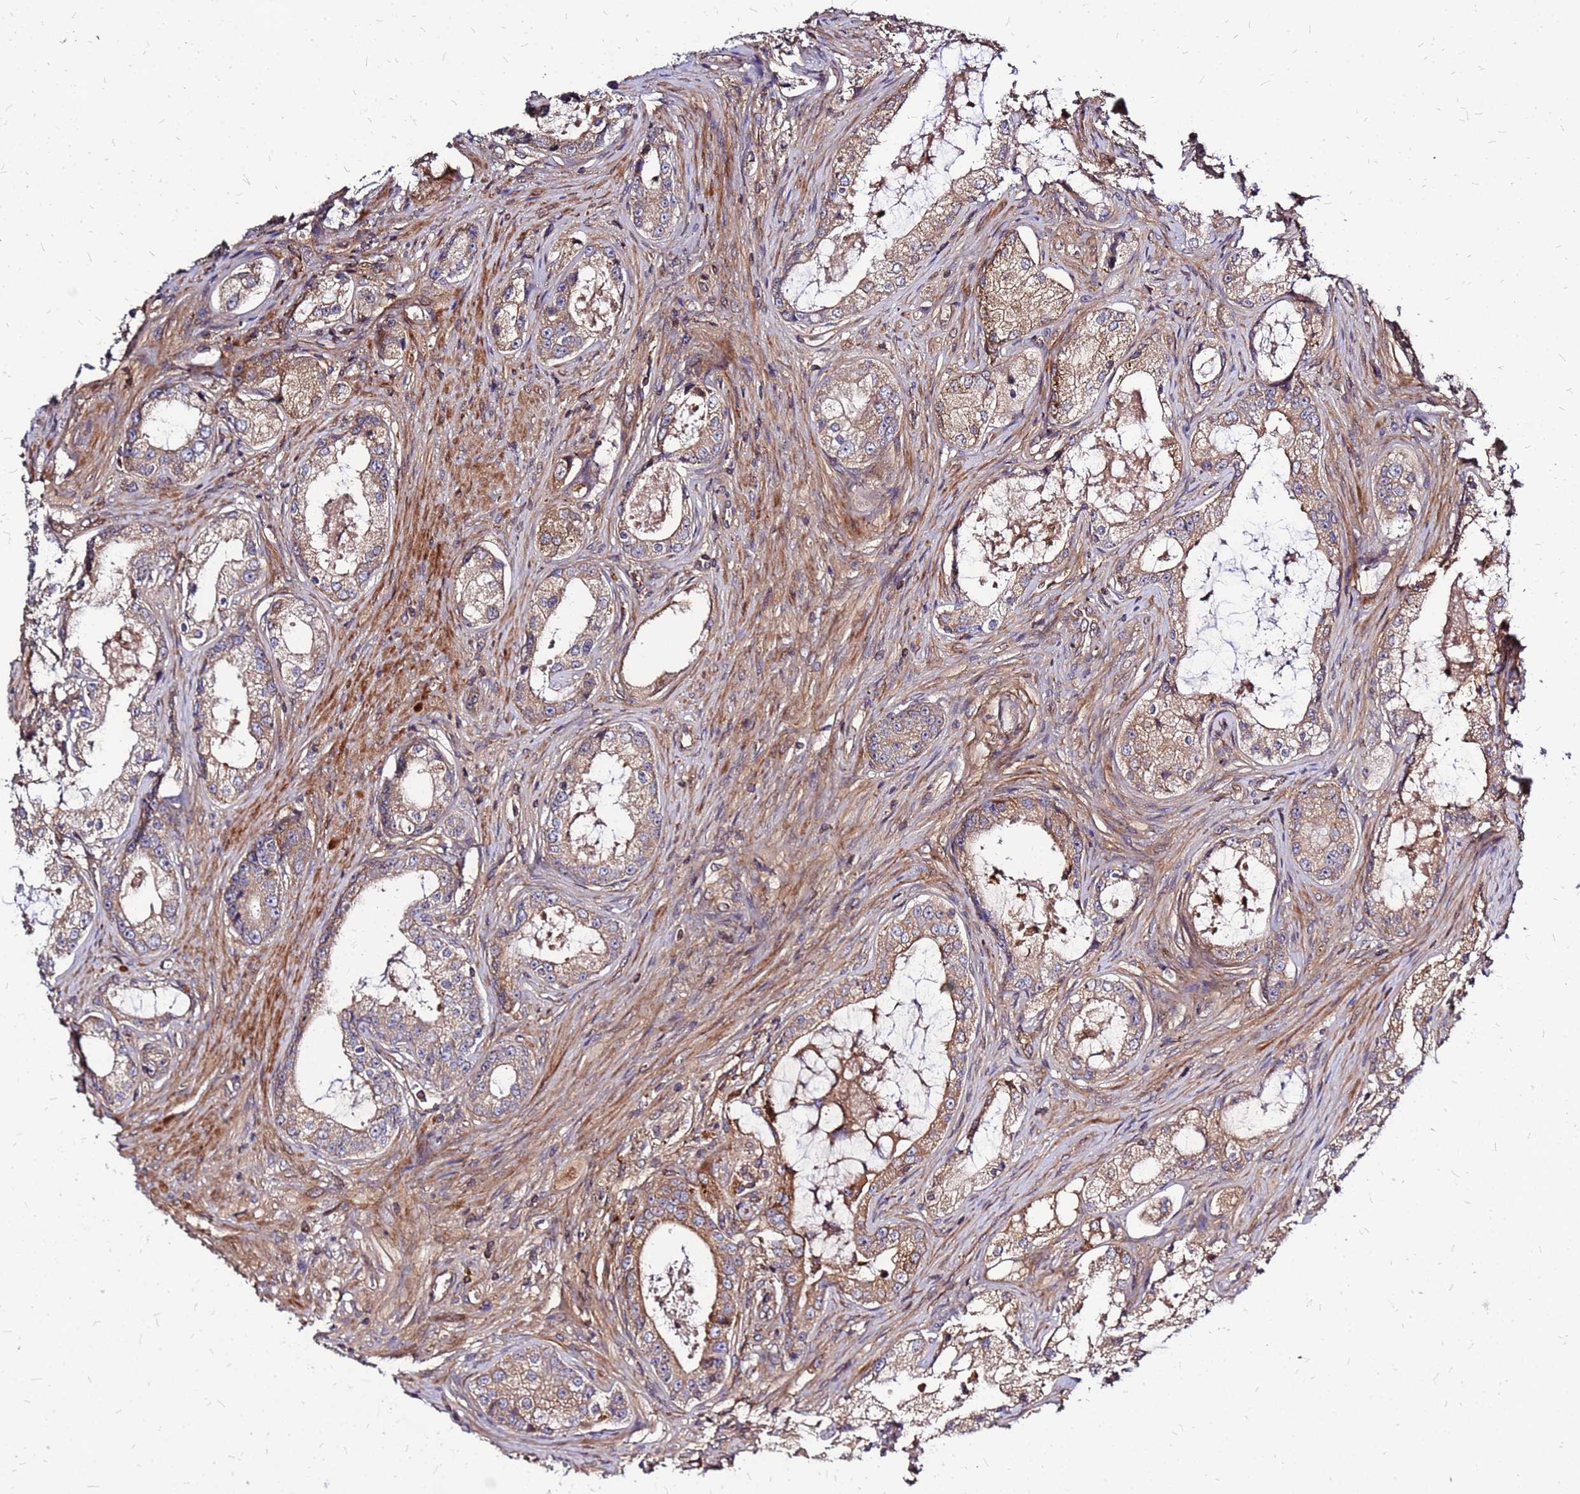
{"staining": {"intensity": "weak", "quantity": ">75%", "location": "cytoplasmic/membranous"}, "tissue": "prostate cancer", "cell_type": "Tumor cells", "image_type": "cancer", "snomed": [{"axis": "morphology", "description": "Adenocarcinoma, Low grade"}, {"axis": "topography", "description": "Prostate"}], "caption": "IHC staining of prostate cancer (low-grade adenocarcinoma), which displays low levels of weak cytoplasmic/membranous expression in about >75% of tumor cells indicating weak cytoplasmic/membranous protein staining. The staining was performed using DAB (brown) for protein detection and nuclei were counterstained in hematoxylin (blue).", "gene": "CYBC1", "patient": {"sex": "male", "age": 68}}